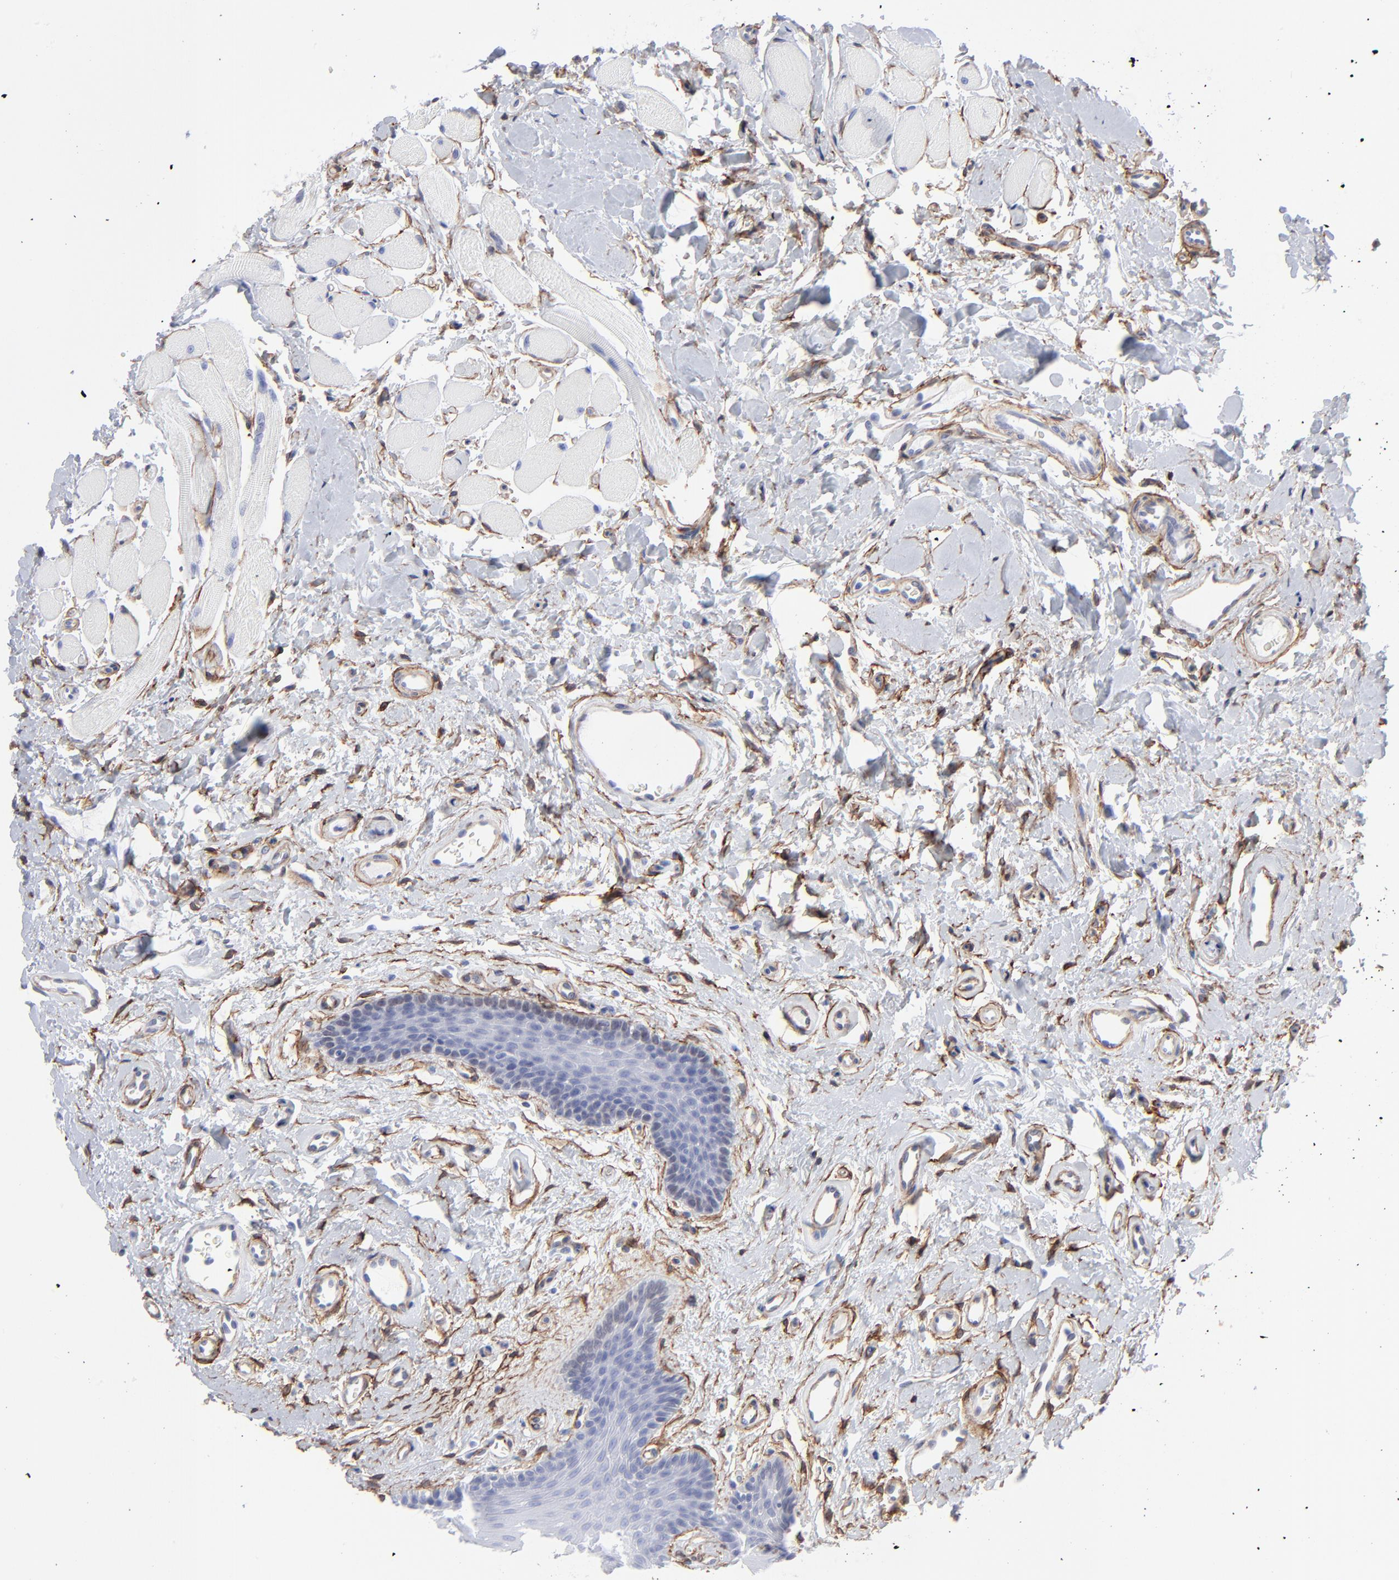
{"staining": {"intensity": "weak", "quantity": "<25%", "location": "nuclear"}, "tissue": "oral mucosa", "cell_type": "Squamous epithelial cells", "image_type": "normal", "snomed": [{"axis": "morphology", "description": "Normal tissue, NOS"}, {"axis": "topography", "description": "Oral tissue"}], "caption": "A histopathology image of oral mucosa stained for a protein shows no brown staining in squamous epithelial cells.", "gene": "PDGFRB", "patient": {"sex": "male", "age": 62}}